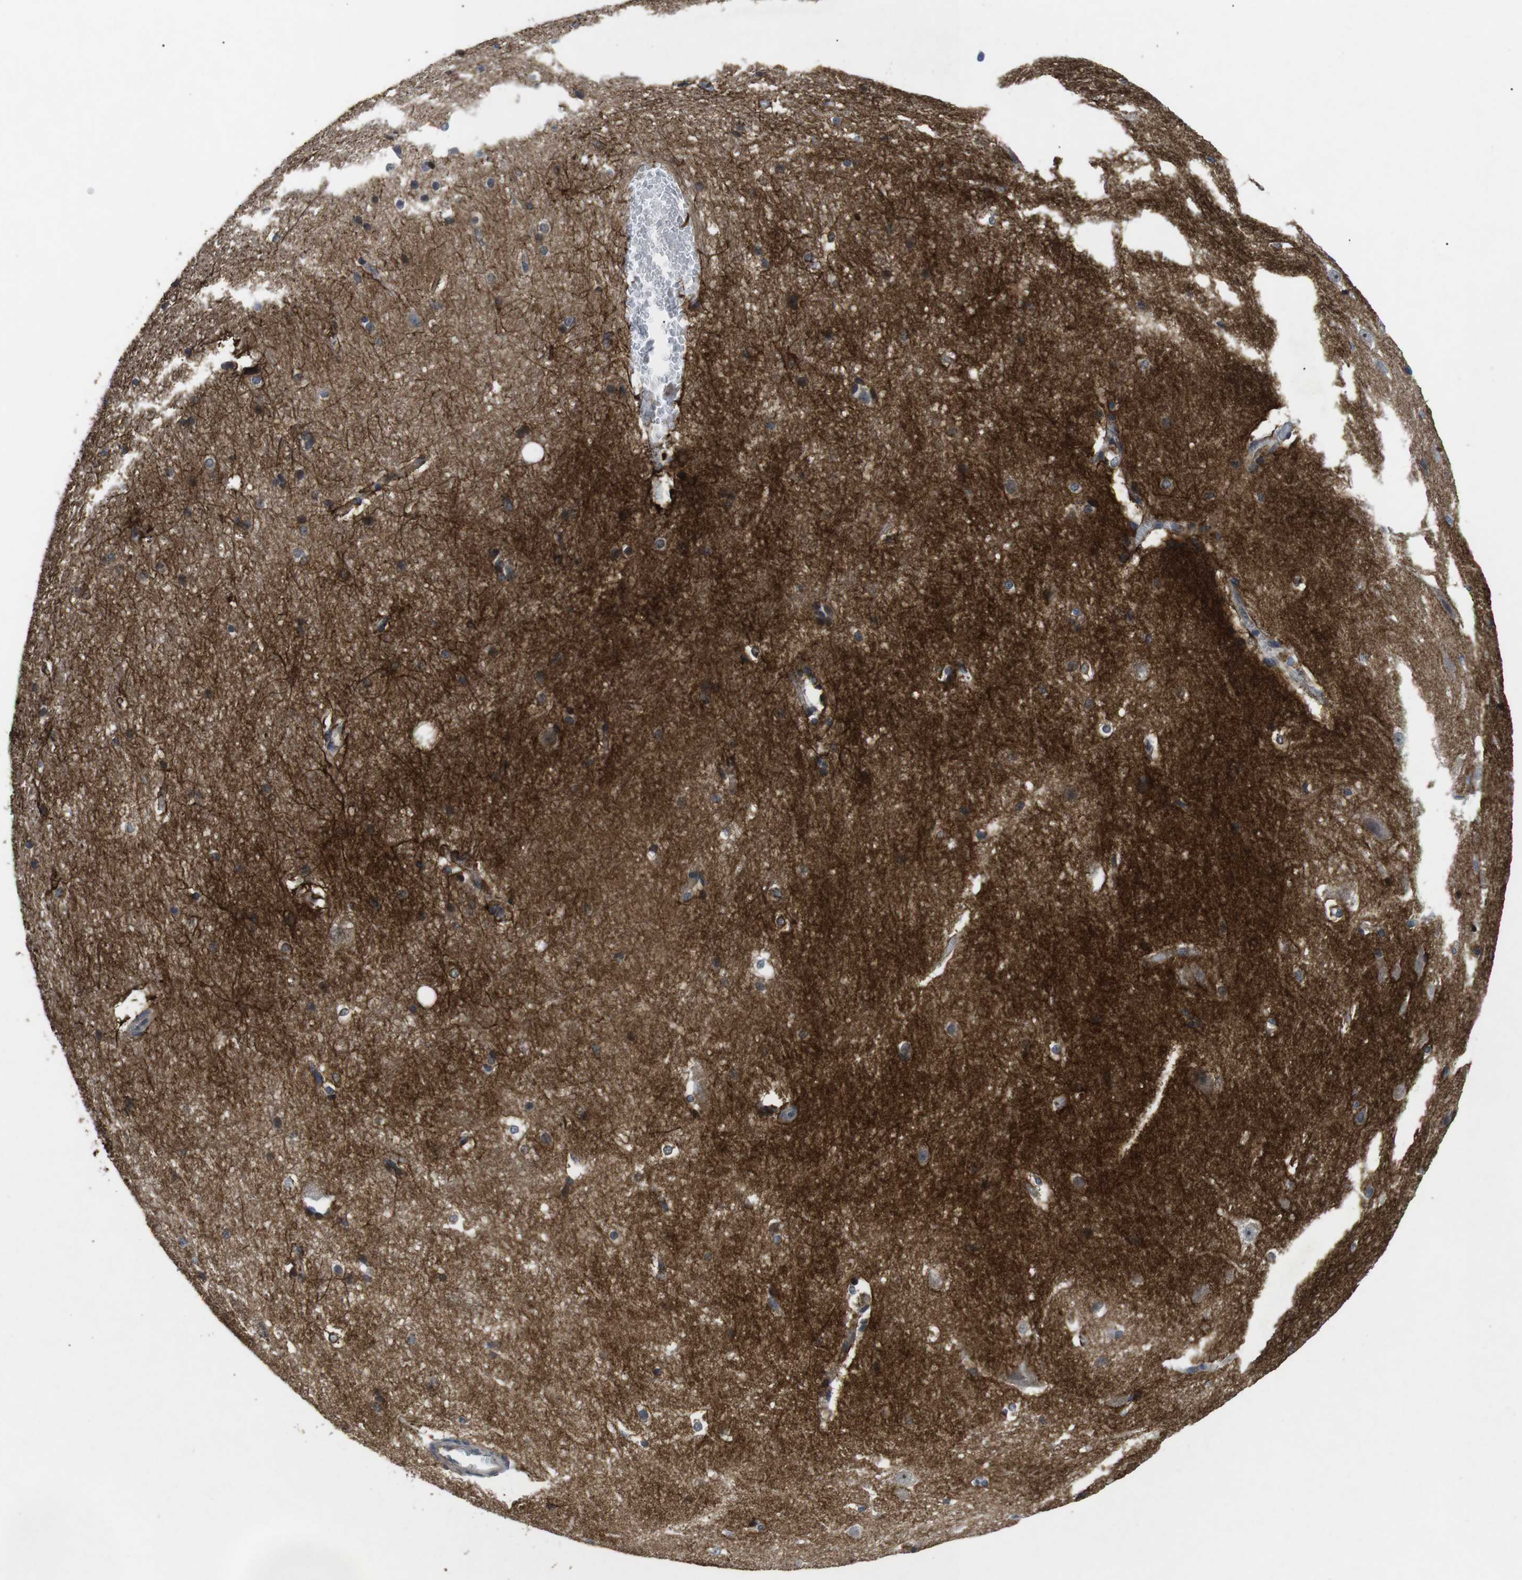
{"staining": {"intensity": "weak", "quantity": "25%-75%", "location": "cytoplasmic/membranous"}, "tissue": "hippocampus", "cell_type": "Glial cells", "image_type": "normal", "snomed": [{"axis": "morphology", "description": "Normal tissue, NOS"}, {"axis": "topography", "description": "Hippocampus"}], "caption": "An image of human hippocampus stained for a protein shows weak cytoplasmic/membranous brown staining in glial cells. (DAB = brown stain, brightfield microscopy at high magnification).", "gene": "NECTIN1", "patient": {"sex": "female", "age": 19}}